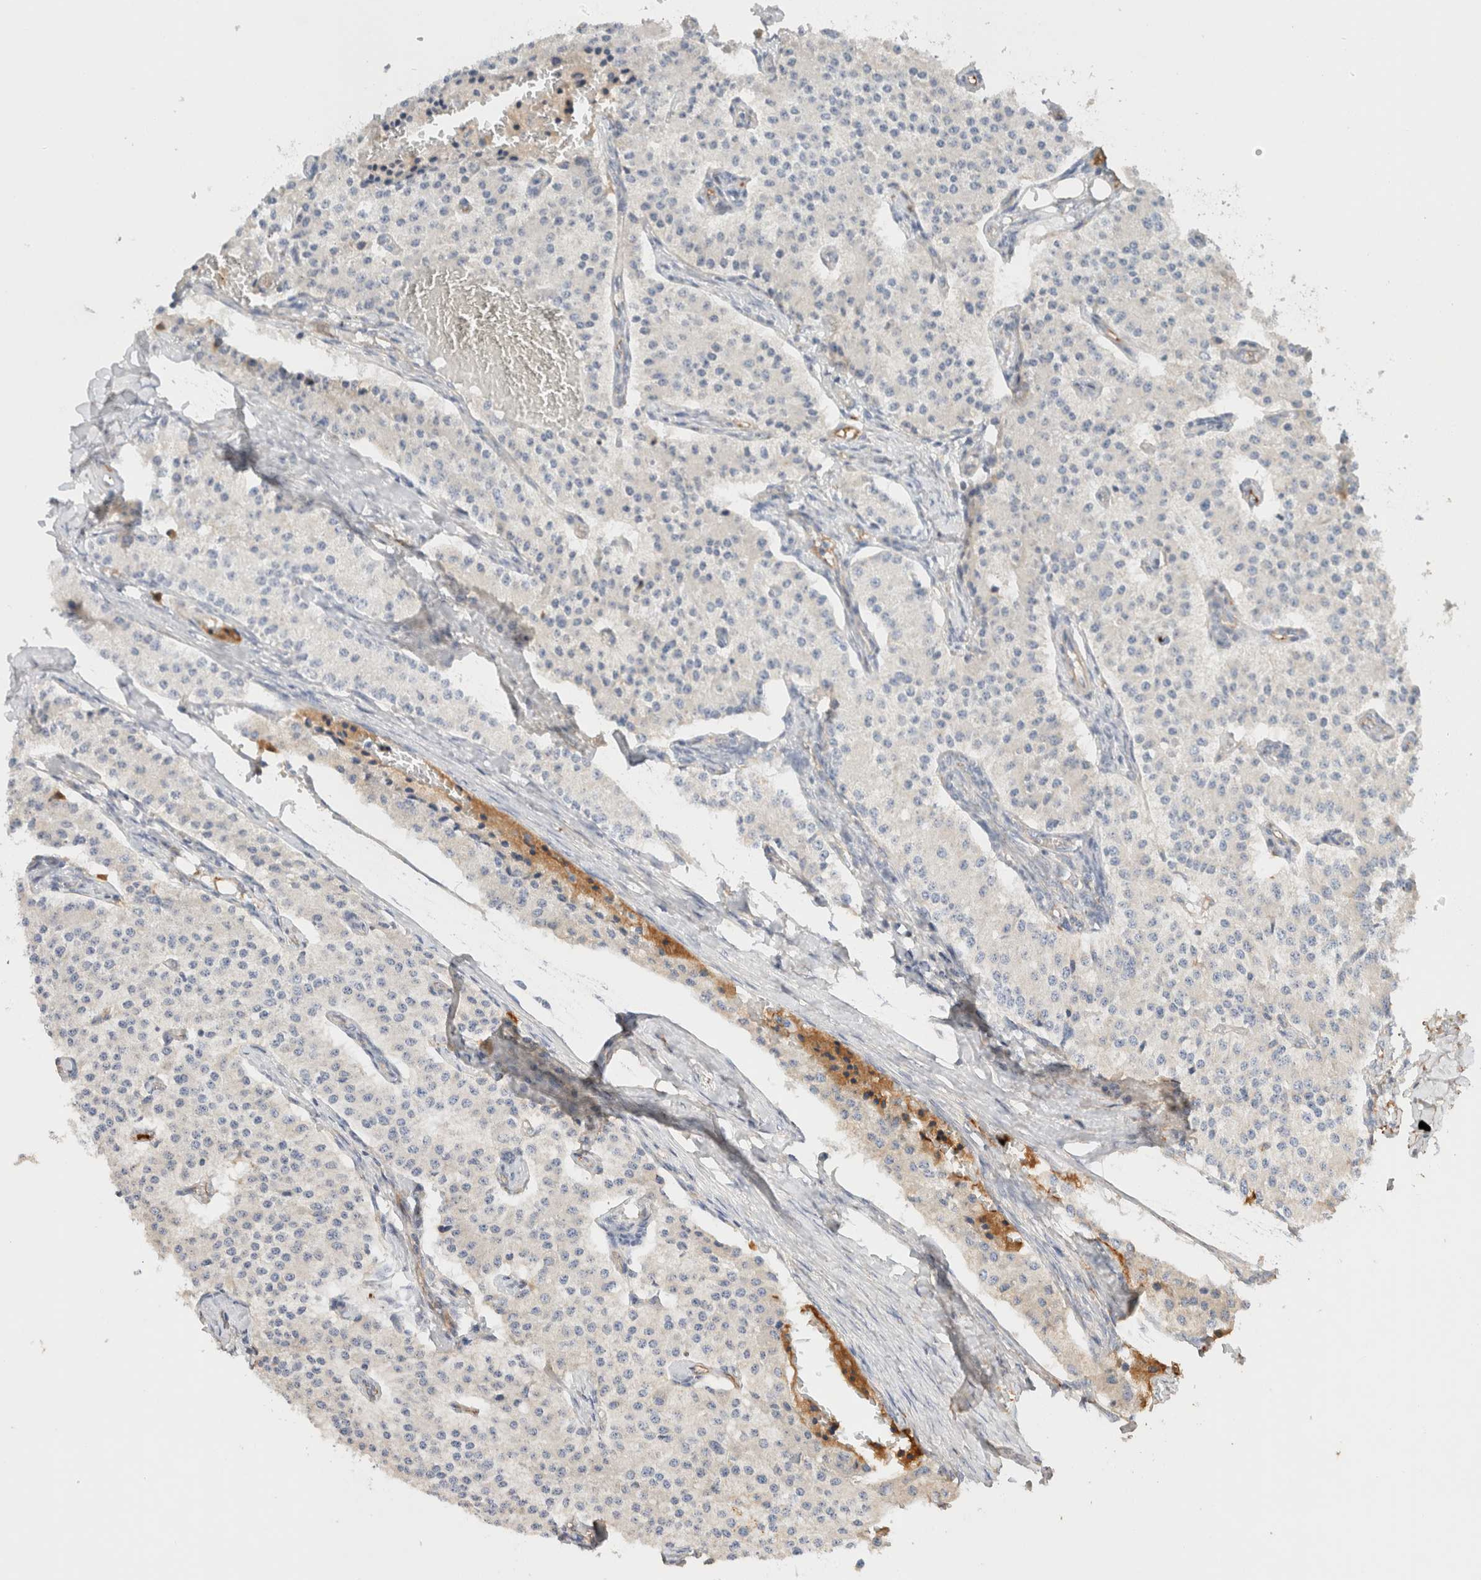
{"staining": {"intensity": "negative", "quantity": "none", "location": "none"}, "tissue": "carcinoid", "cell_type": "Tumor cells", "image_type": "cancer", "snomed": [{"axis": "morphology", "description": "Carcinoid, malignant, NOS"}, {"axis": "topography", "description": "Colon"}], "caption": "Carcinoid (malignant) was stained to show a protein in brown. There is no significant positivity in tumor cells. (DAB immunohistochemistry (IHC) with hematoxylin counter stain).", "gene": "PROS1", "patient": {"sex": "female", "age": 52}}